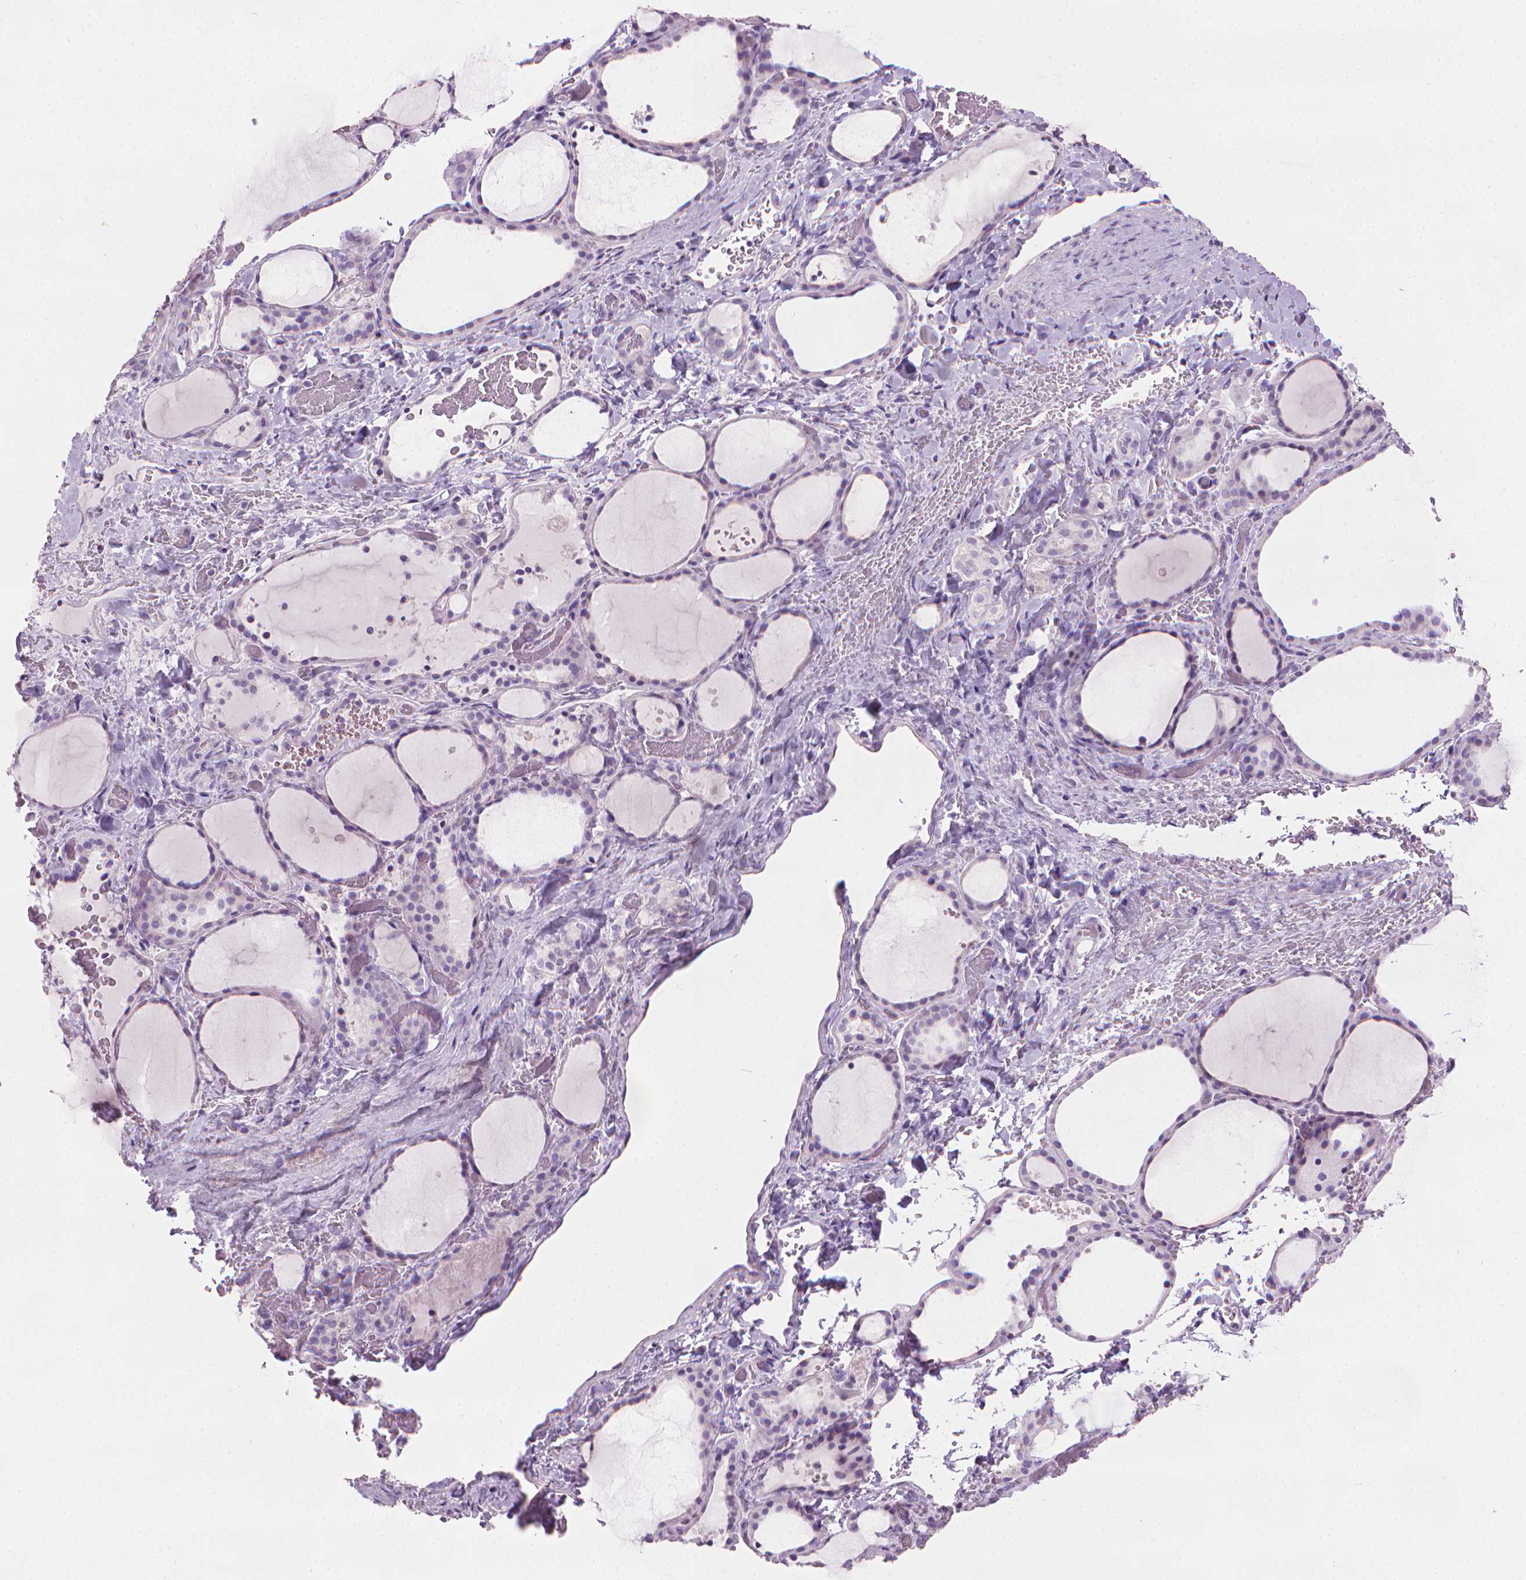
{"staining": {"intensity": "negative", "quantity": "none", "location": "none"}, "tissue": "thyroid gland", "cell_type": "Glandular cells", "image_type": "normal", "snomed": [{"axis": "morphology", "description": "Normal tissue, NOS"}, {"axis": "topography", "description": "Thyroid gland"}], "caption": "There is no significant staining in glandular cells of thyroid gland. The staining is performed using DAB brown chromogen with nuclei counter-stained in using hematoxylin.", "gene": "MLANA", "patient": {"sex": "female", "age": 36}}